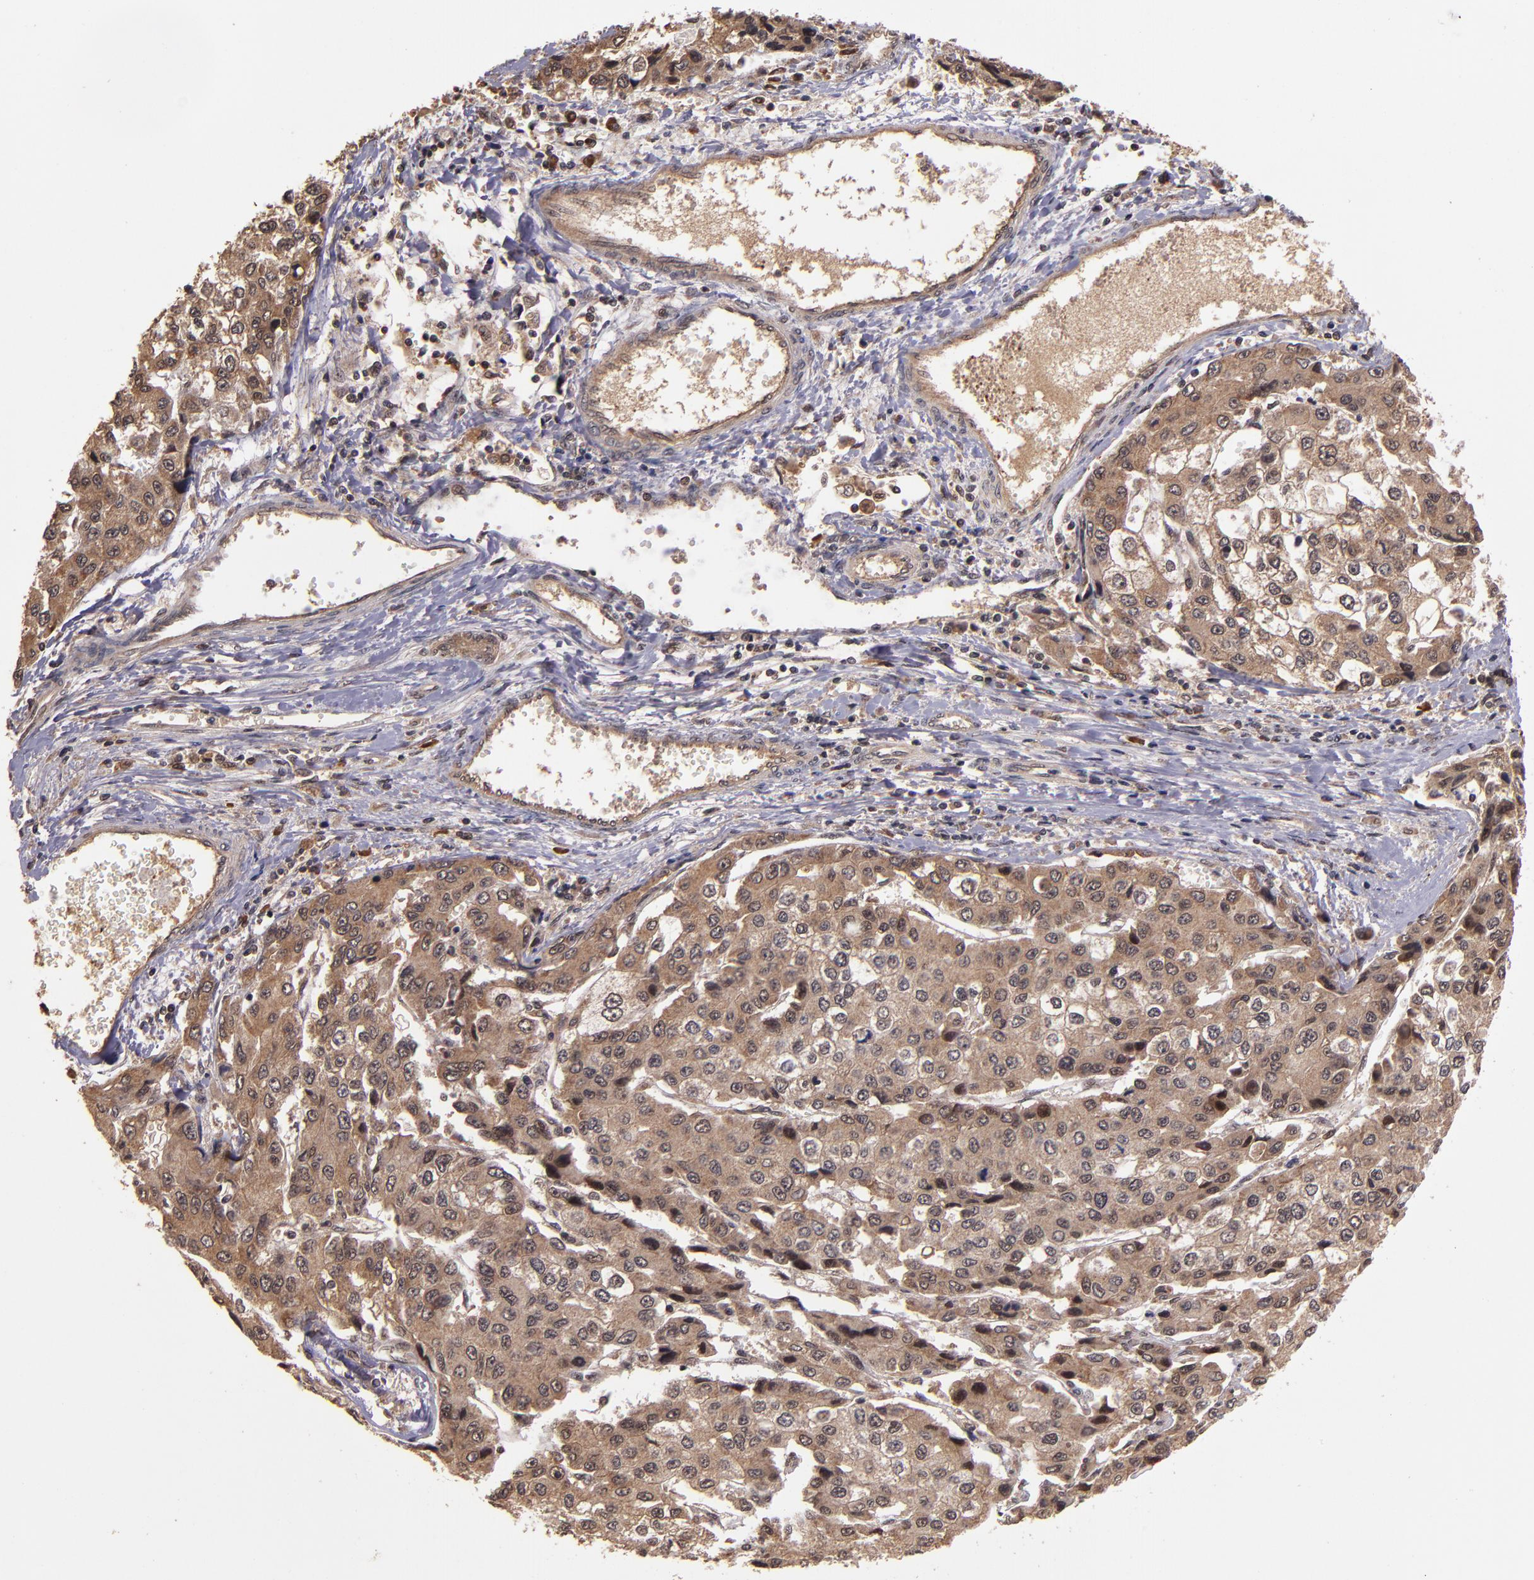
{"staining": {"intensity": "strong", "quantity": ">75%", "location": "cytoplasmic/membranous"}, "tissue": "liver cancer", "cell_type": "Tumor cells", "image_type": "cancer", "snomed": [{"axis": "morphology", "description": "Carcinoma, Hepatocellular, NOS"}, {"axis": "topography", "description": "Liver"}], "caption": "Liver cancer (hepatocellular carcinoma) stained for a protein (brown) reveals strong cytoplasmic/membranous positive staining in about >75% of tumor cells.", "gene": "RIOK3", "patient": {"sex": "female", "age": 66}}